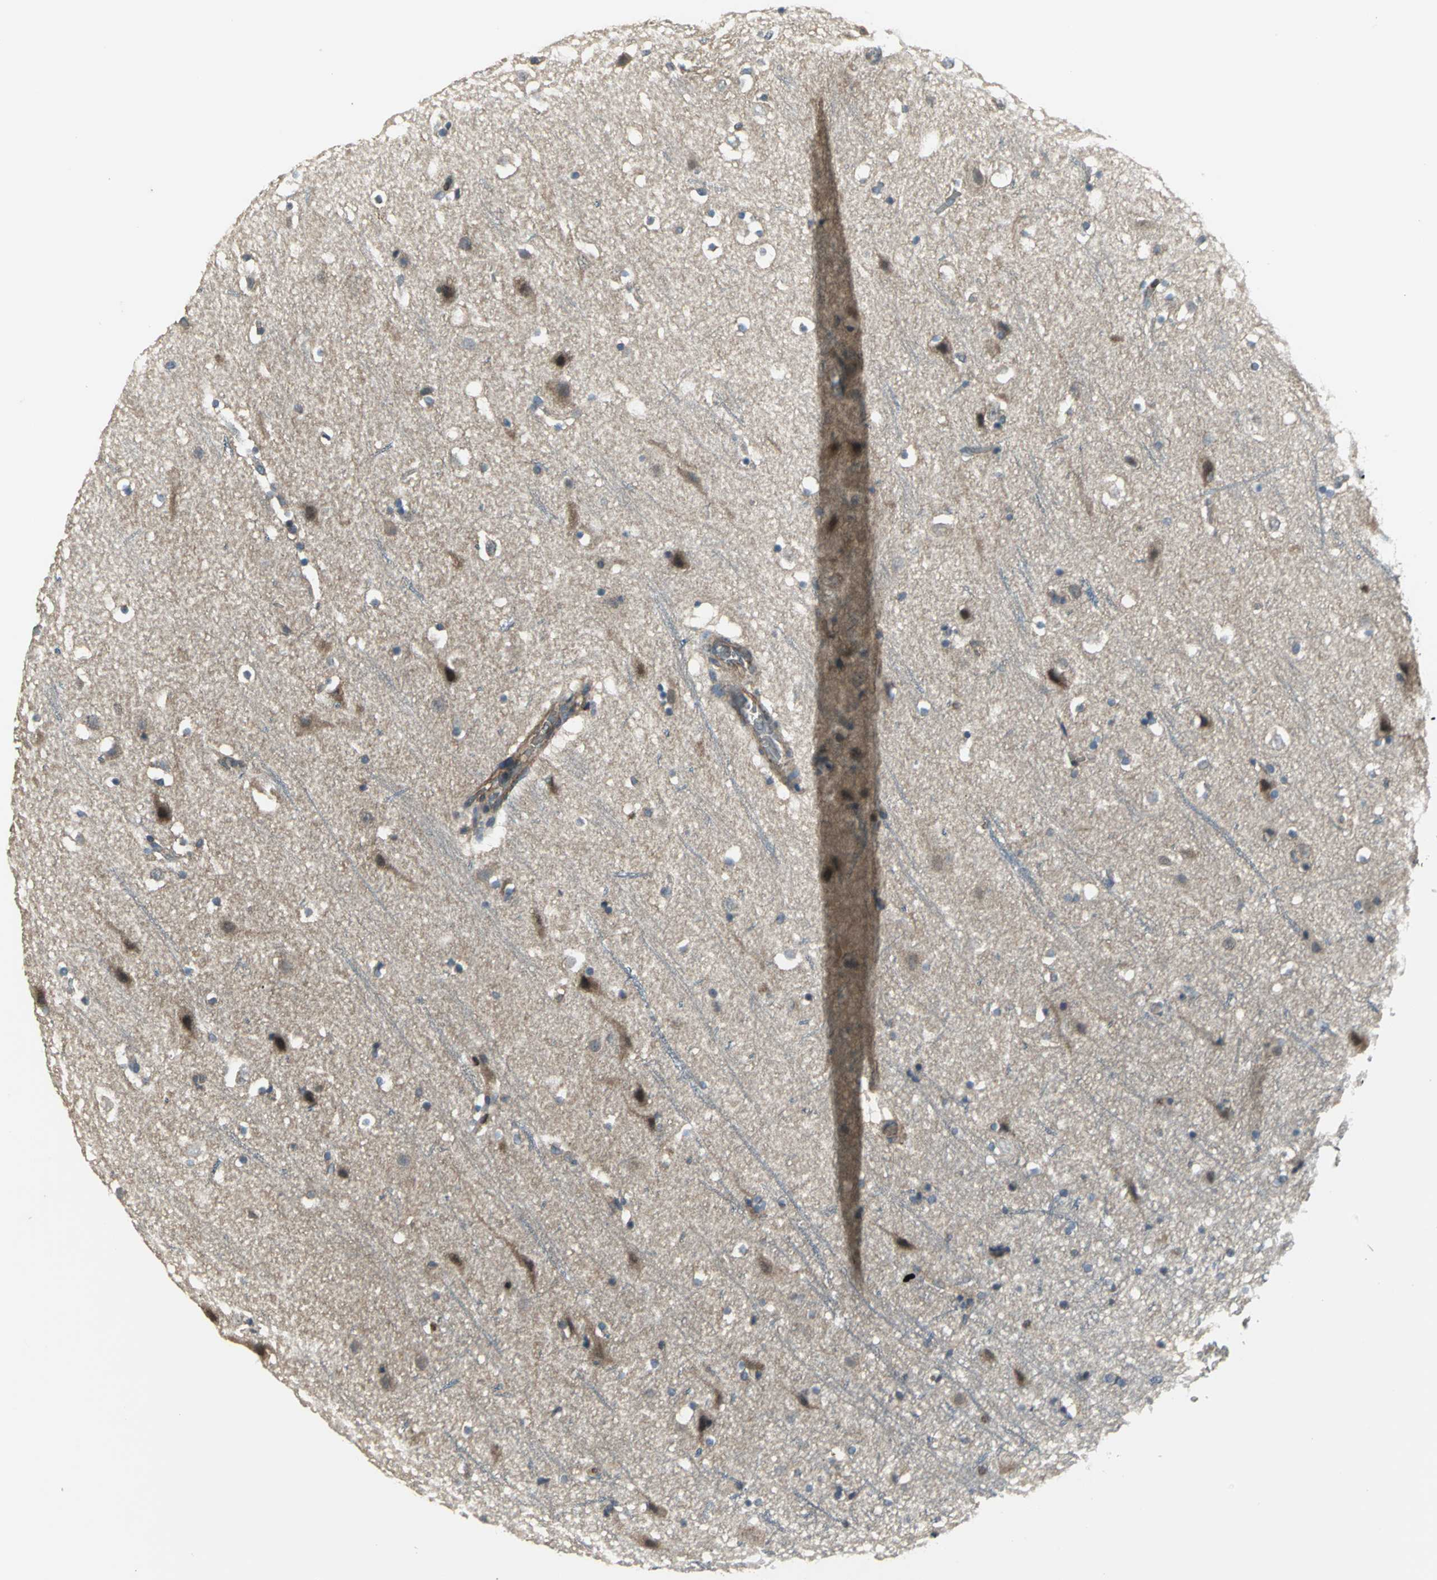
{"staining": {"intensity": "negative", "quantity": "none", "location": "none"}, "tissue": "cerebral cortex", "cell_type": "Endothelial cells", "image_type": "normal", "snomed": [{"axis": "morphology", "description": "Normal tissue, NOS"}, {"axis": "topography", "description": "Cerebral cortex"}], "caption": "Cerebral cortex stained for a protein using IHC exhibits no staining endothelial cells.", "gene": "AHR", "patient": {"sex": "male", "age": 45}}